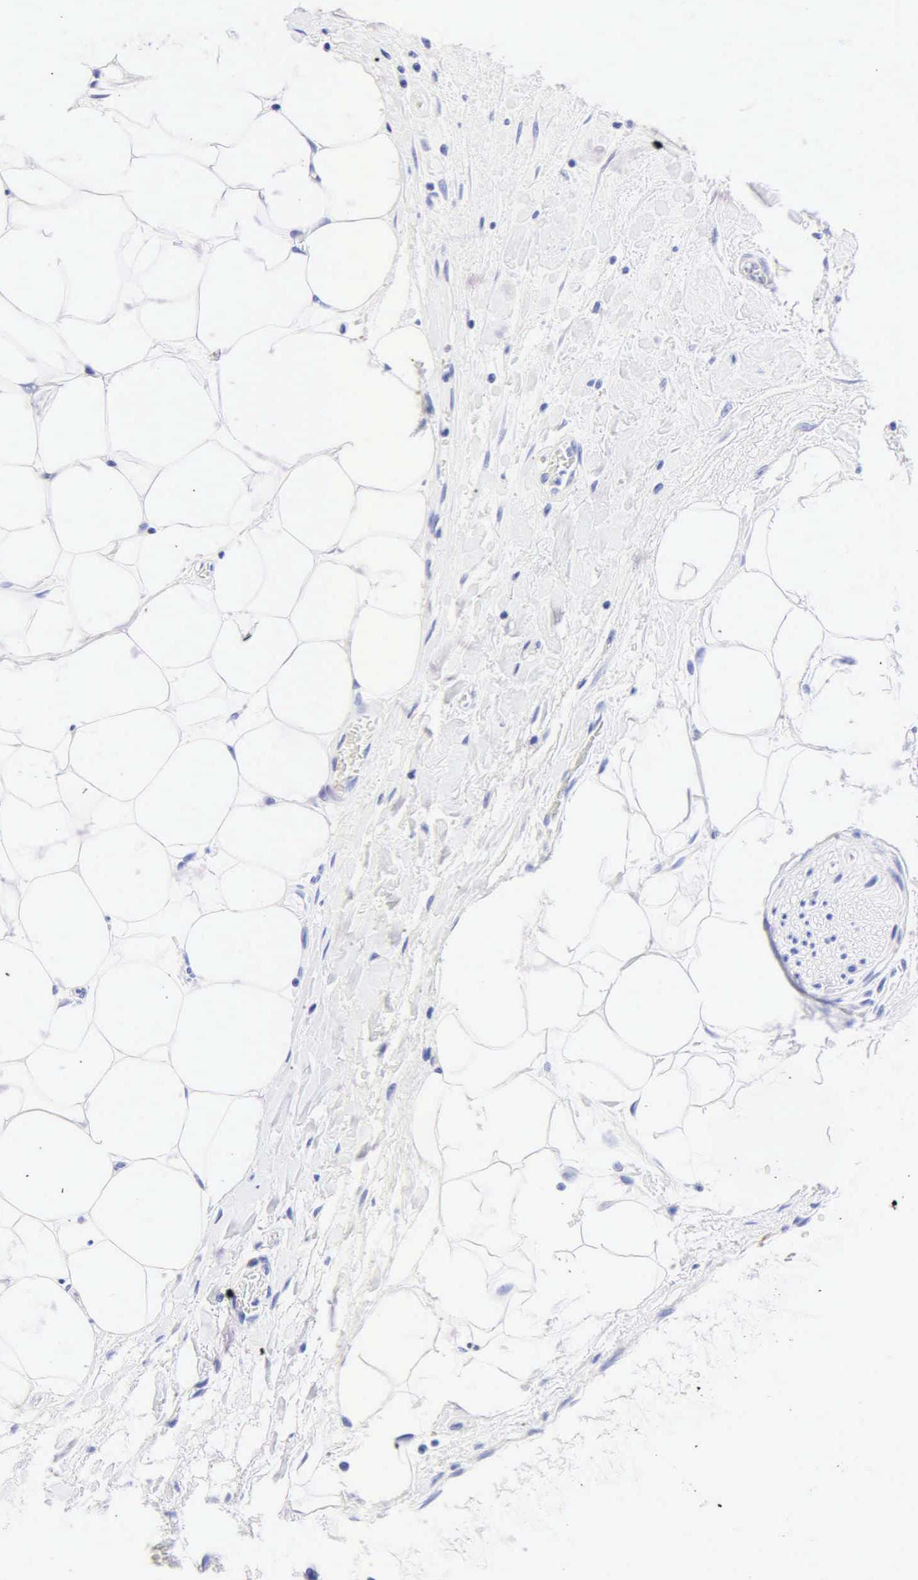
{"staining": {"intensity": "negative", "quantity": "none", "location": "none"}, "tissue": "colorectal cancer", "cell_type": "Tumor cells", "image_type": "cancer", "snomed": [{"axis": "morphology", "description": "Adenocarcinoma, NOS"}, {"axis": "topography", "description": "Rectum"}], "caption": "This is an immunohistochemistry histopathology image of human colorectal adenocarcinoma. There is no staining in tumor cells.", "gene": "DES", "patient": {"sex": "female", "age": 57}}